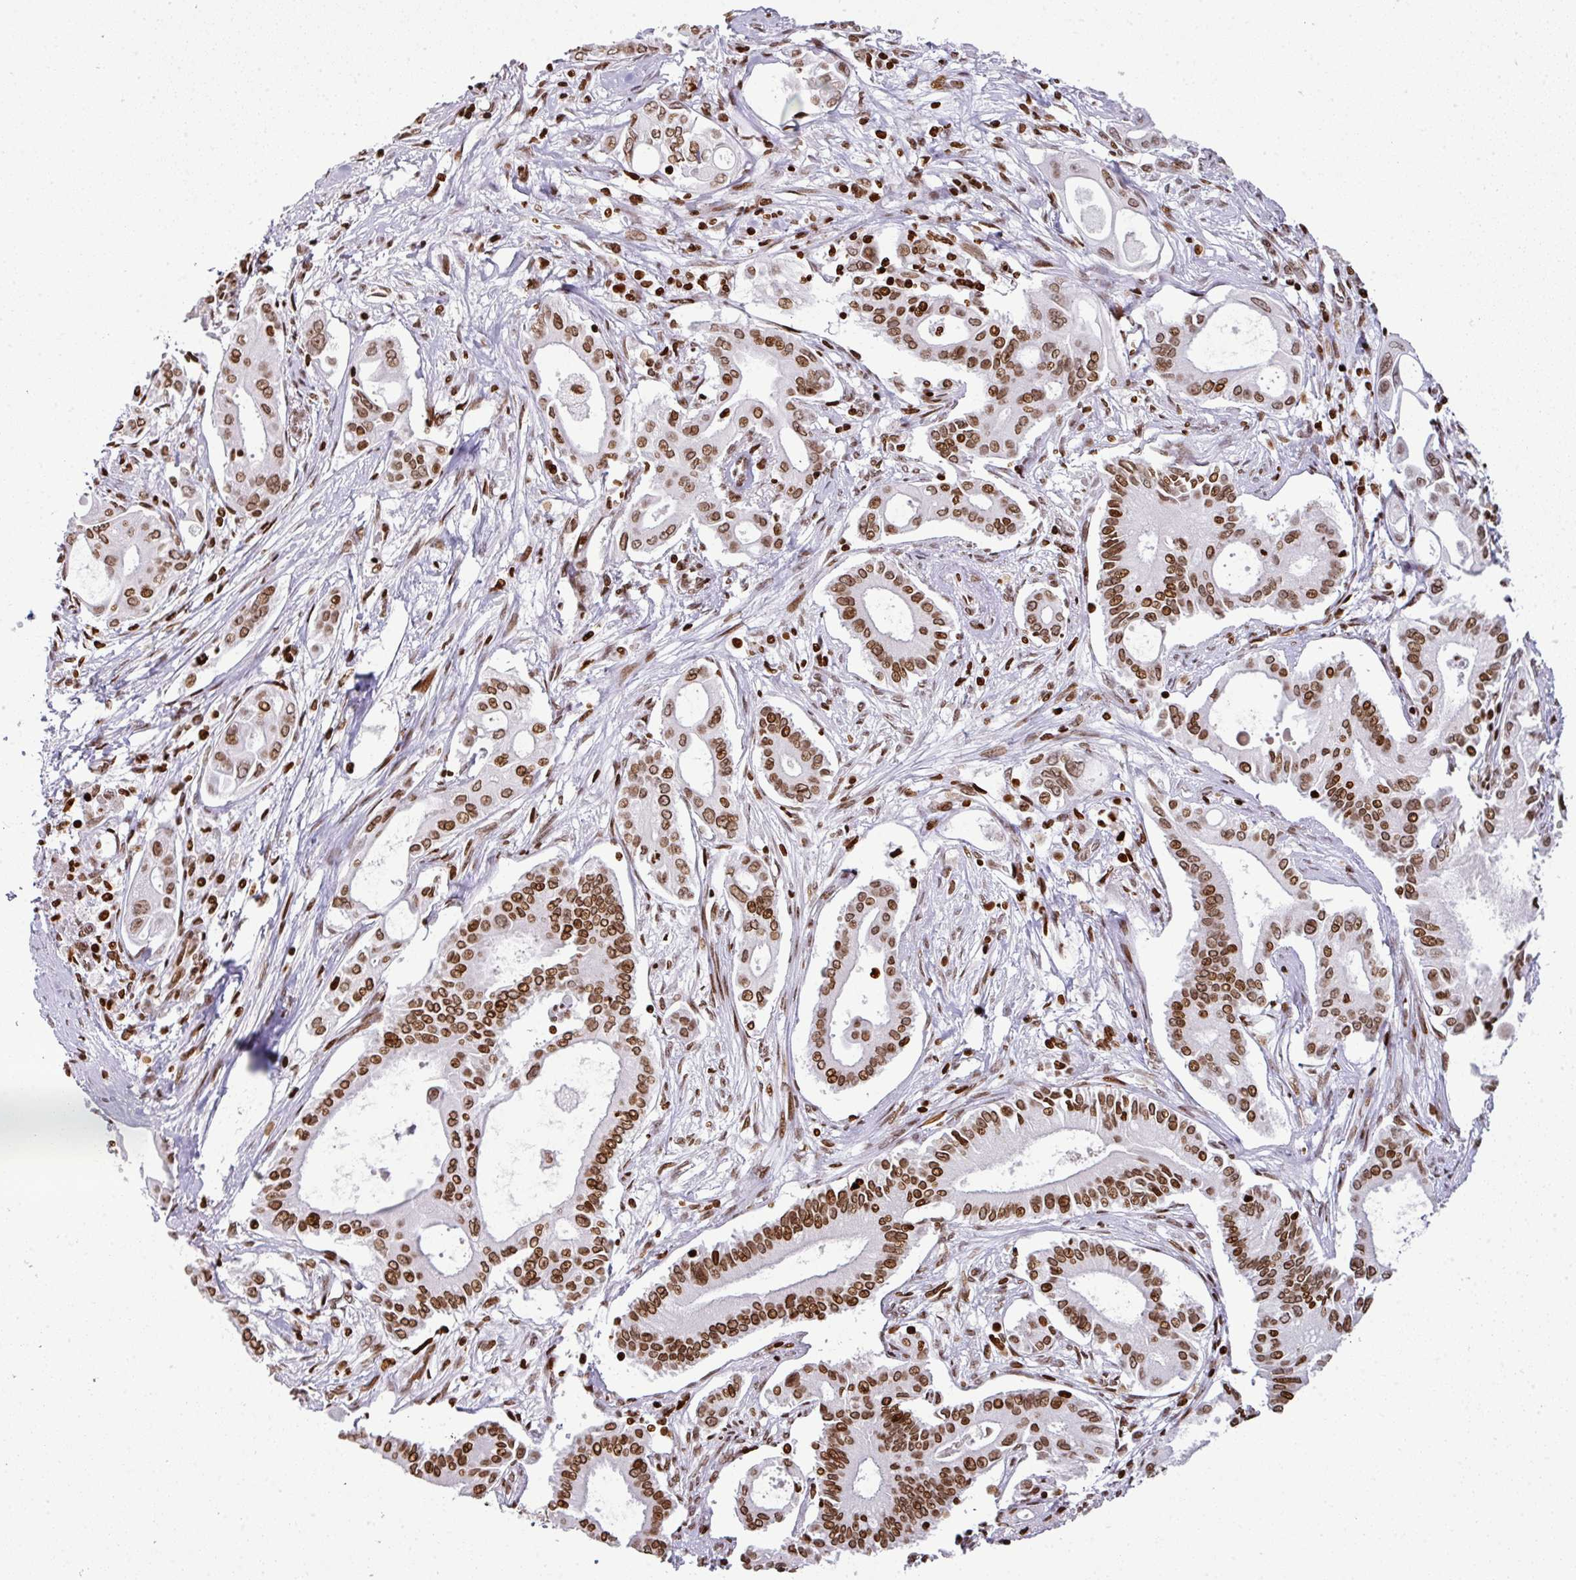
{"staining": {"intensity": "strong", "quantity": ">75%", "location": "nuclear"}, "tissue": "pancreatic cancer", "cell_type": "Tumor cells", "image_type": "cancer", "snomed": [{"axis": "morphology", "description": "Adenocarcinoma, NOS"}, {"axis": "topography", "description": "Pancreas"}], "caption": "This is a histology image of immunohistochemistry (IHC) staining of pancreatic cancer (adenocarcinoma), which shows strong positivity in the nuclear of tumor cells.", "gene": "RASL11A", "patient": {"sex": "female", "age": 68}}